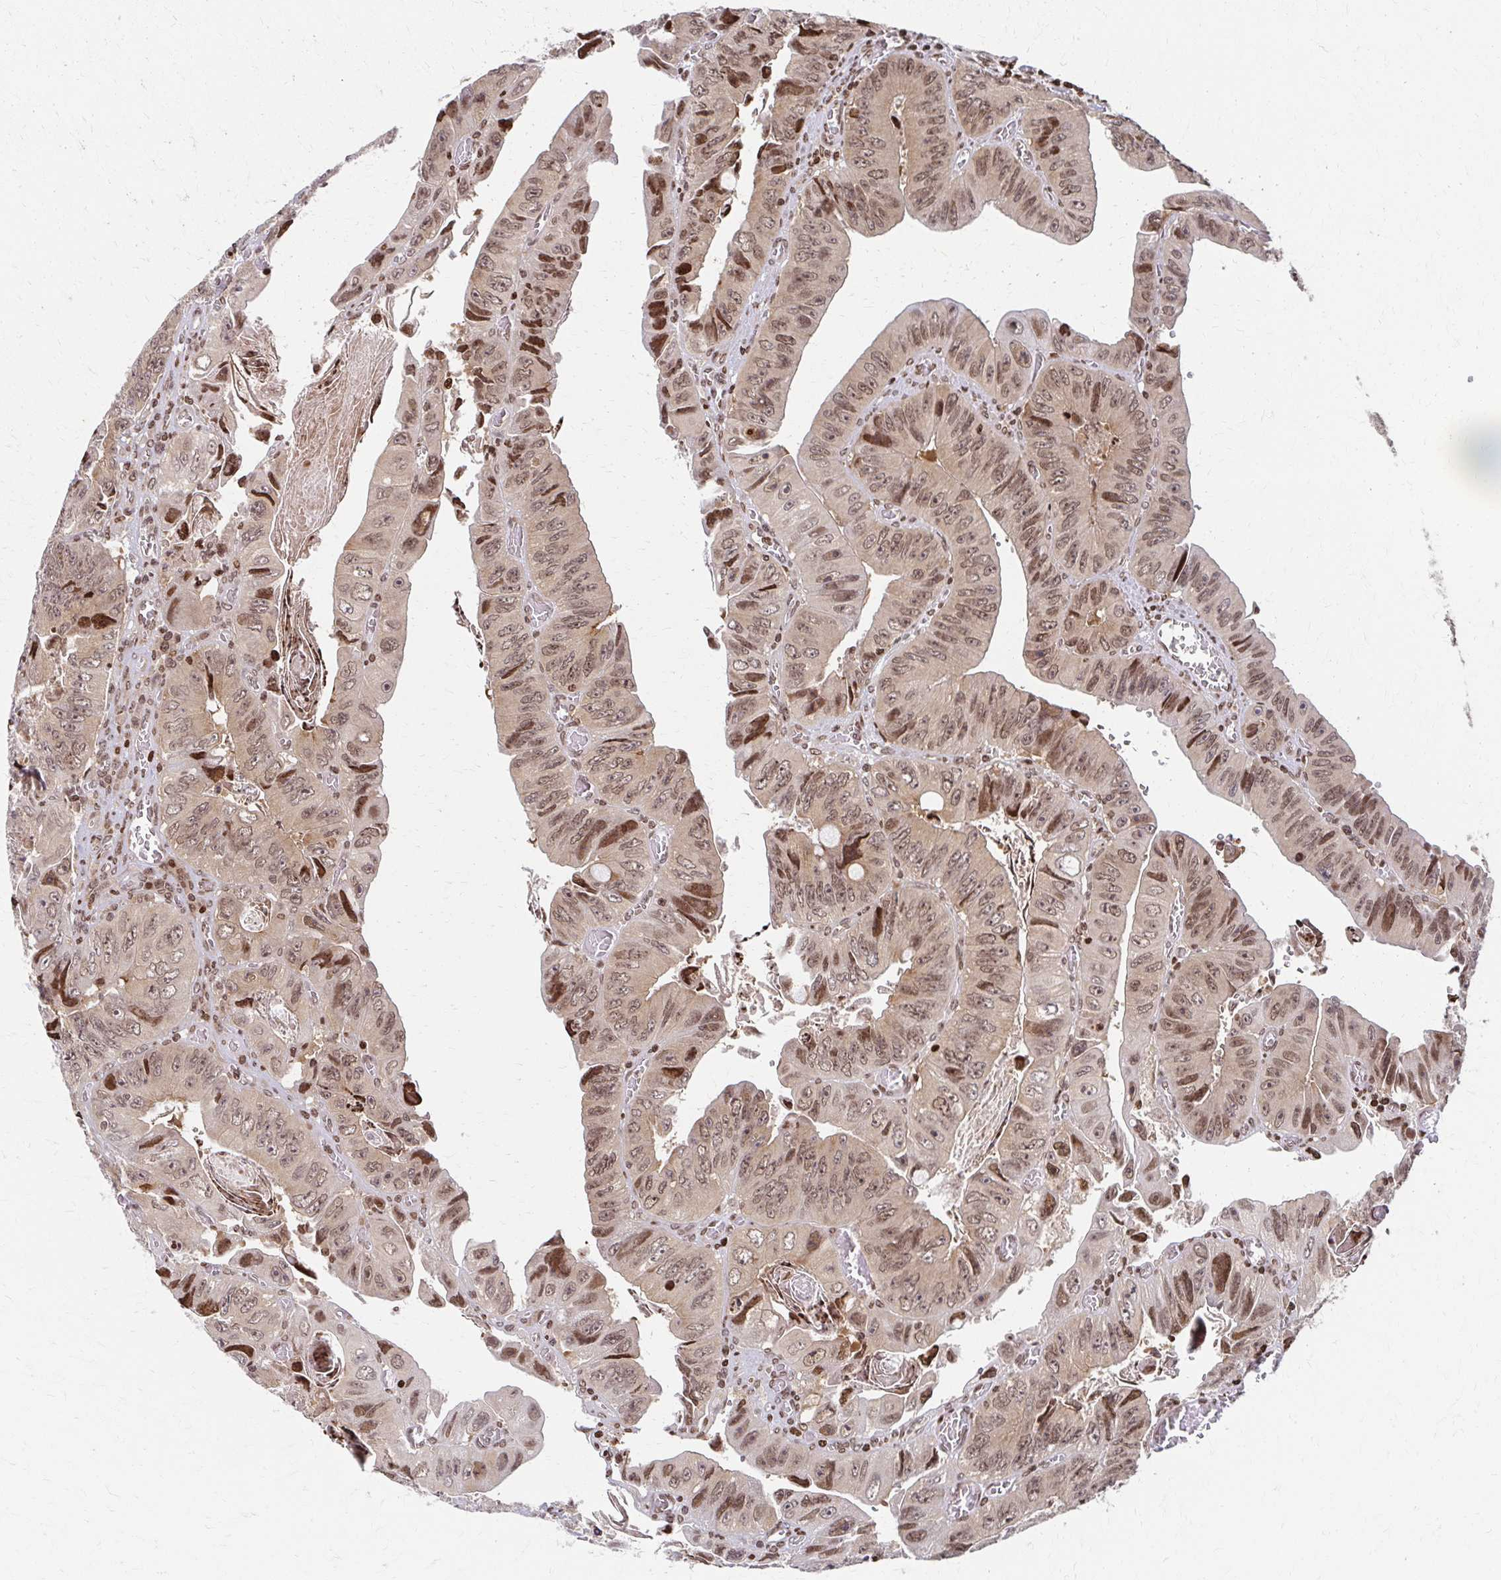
{"staining": {"intensity": "weak", "quantity": ">75%", "location": "nuclear"}, "tissue": "colorectal cancer", "cell_type": "Tumor cells", "image_type": "cancer", "snomed": [{"axis": "morphology", "description": "Adenocarcinoma, NOS"}, {"axis": "topography", "description": "Colon"}], "caption": "Immunohistochemistry (IHC) staining of colorectal cancer (adenocarcinoma), which demonstrates low levels of weak nuclear staining in about >75% of tumor cells indicating weak nuclear protein expression. The staining was performed using DAB (3,3'-diaminobenzidine) (brown) for protein detection and nuclei were counterstained in hematoxylin (blue).", "gene": "PSMD7", "patient": {"sex": "female", "age": 84}}